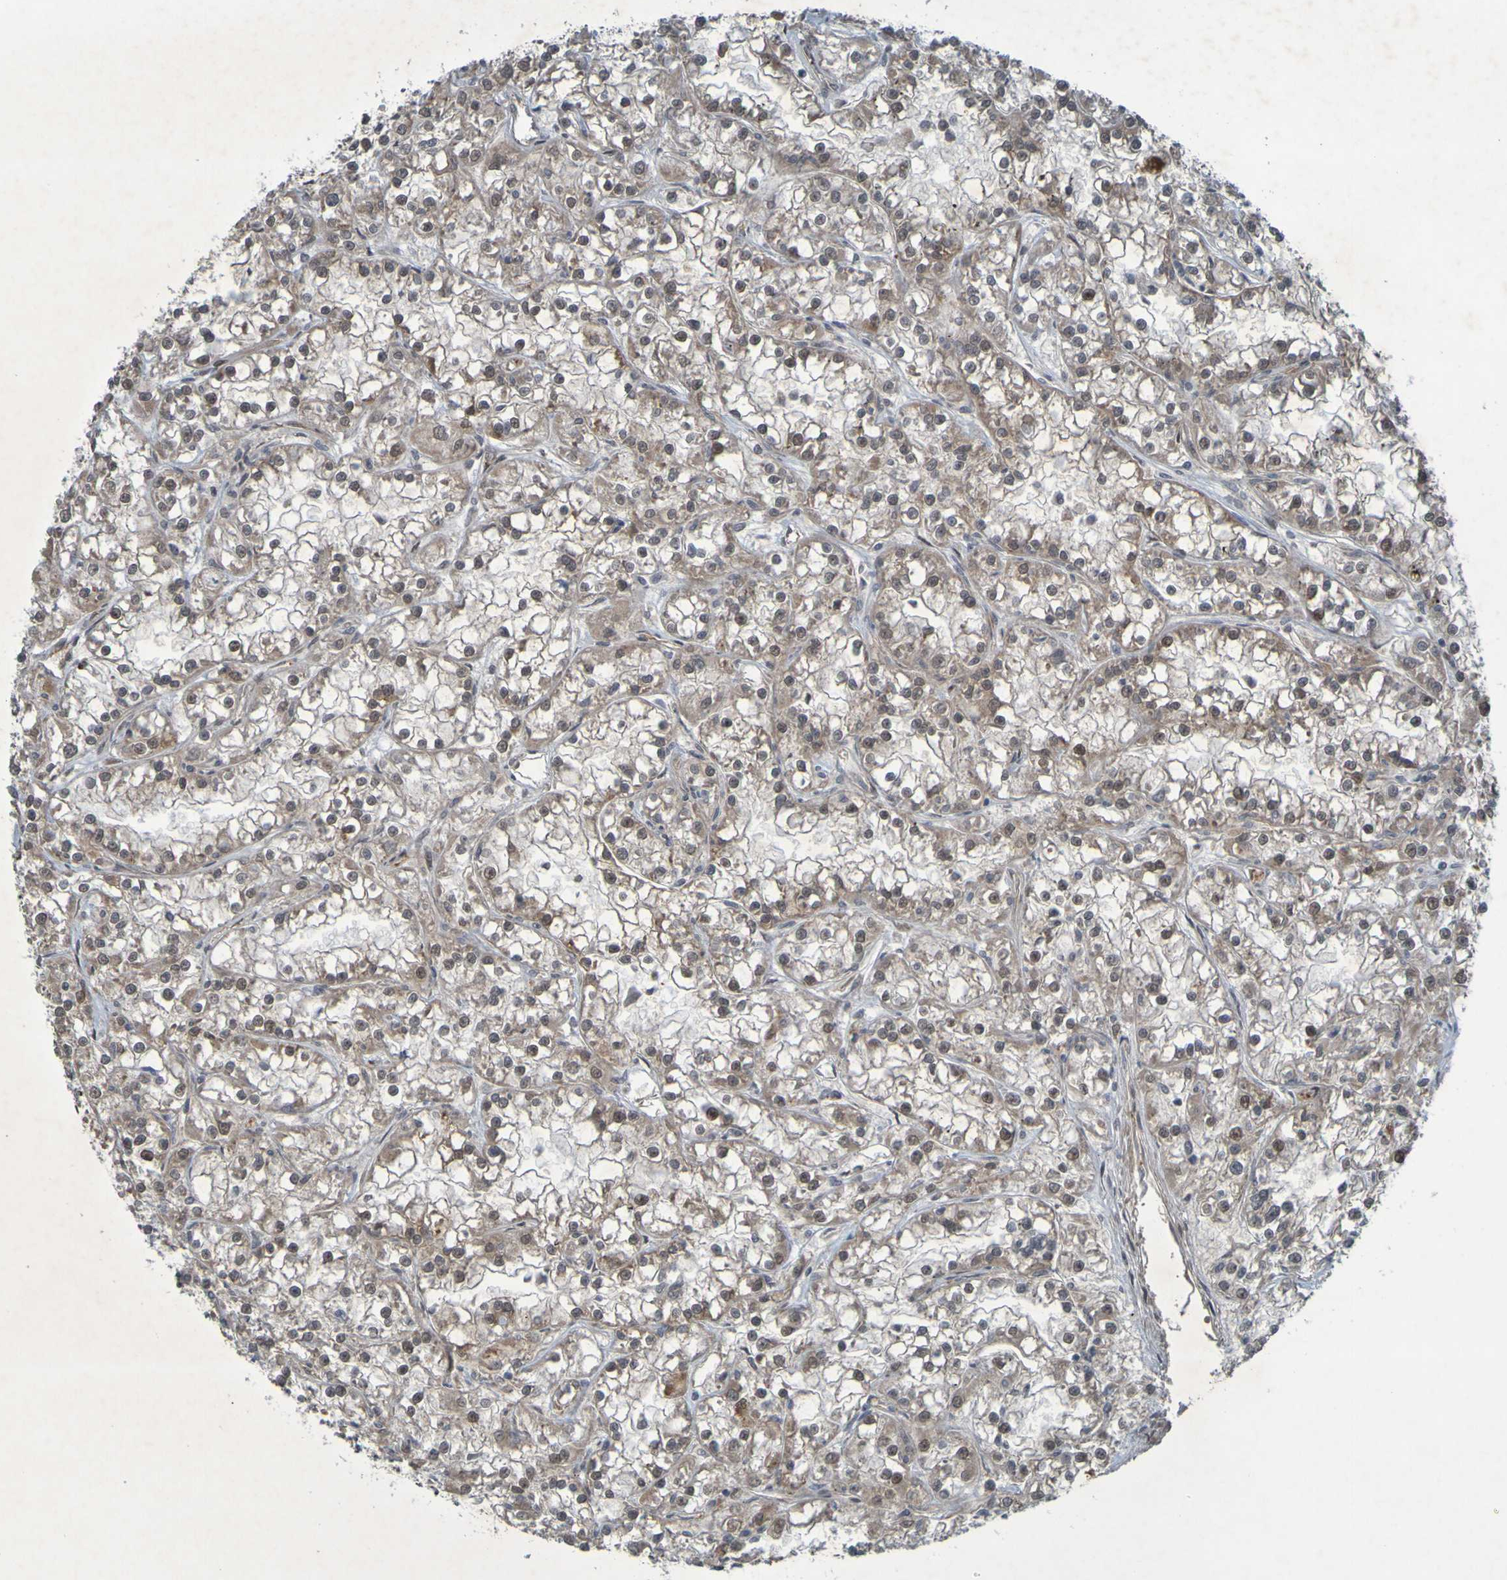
{"staining": {"intensity": "moderate", "quantity": ">75%", "location": "cytoplasmic/membranous,nuclear"}, "tissue": "renal cancer", "cell_type": "Tumor cells", "image_type": "cancer", "snomed": [{"axis": "morphology", "description": "Adenocarcinoma, NOS"}, {"axis": "topography", "description": "Kidney"}], "caption": "Immunohistochemistry (IHC) staining of adenocarcinoma (renal), which reveals medium levels of moderate cytoplasmic/membranous and nuclear expression in approximately >75% of tumor cells indicating moderate cytoplasmic/membranous and nuclear protein staining. The staining was performed using DAB (3,3'-diaminobenzidine) (brown) for protein detection and nuclei were counterstained in hematoxylin (blue).", "gene": "MCPH1", "patient": {"sex": "female", "age": 52}}